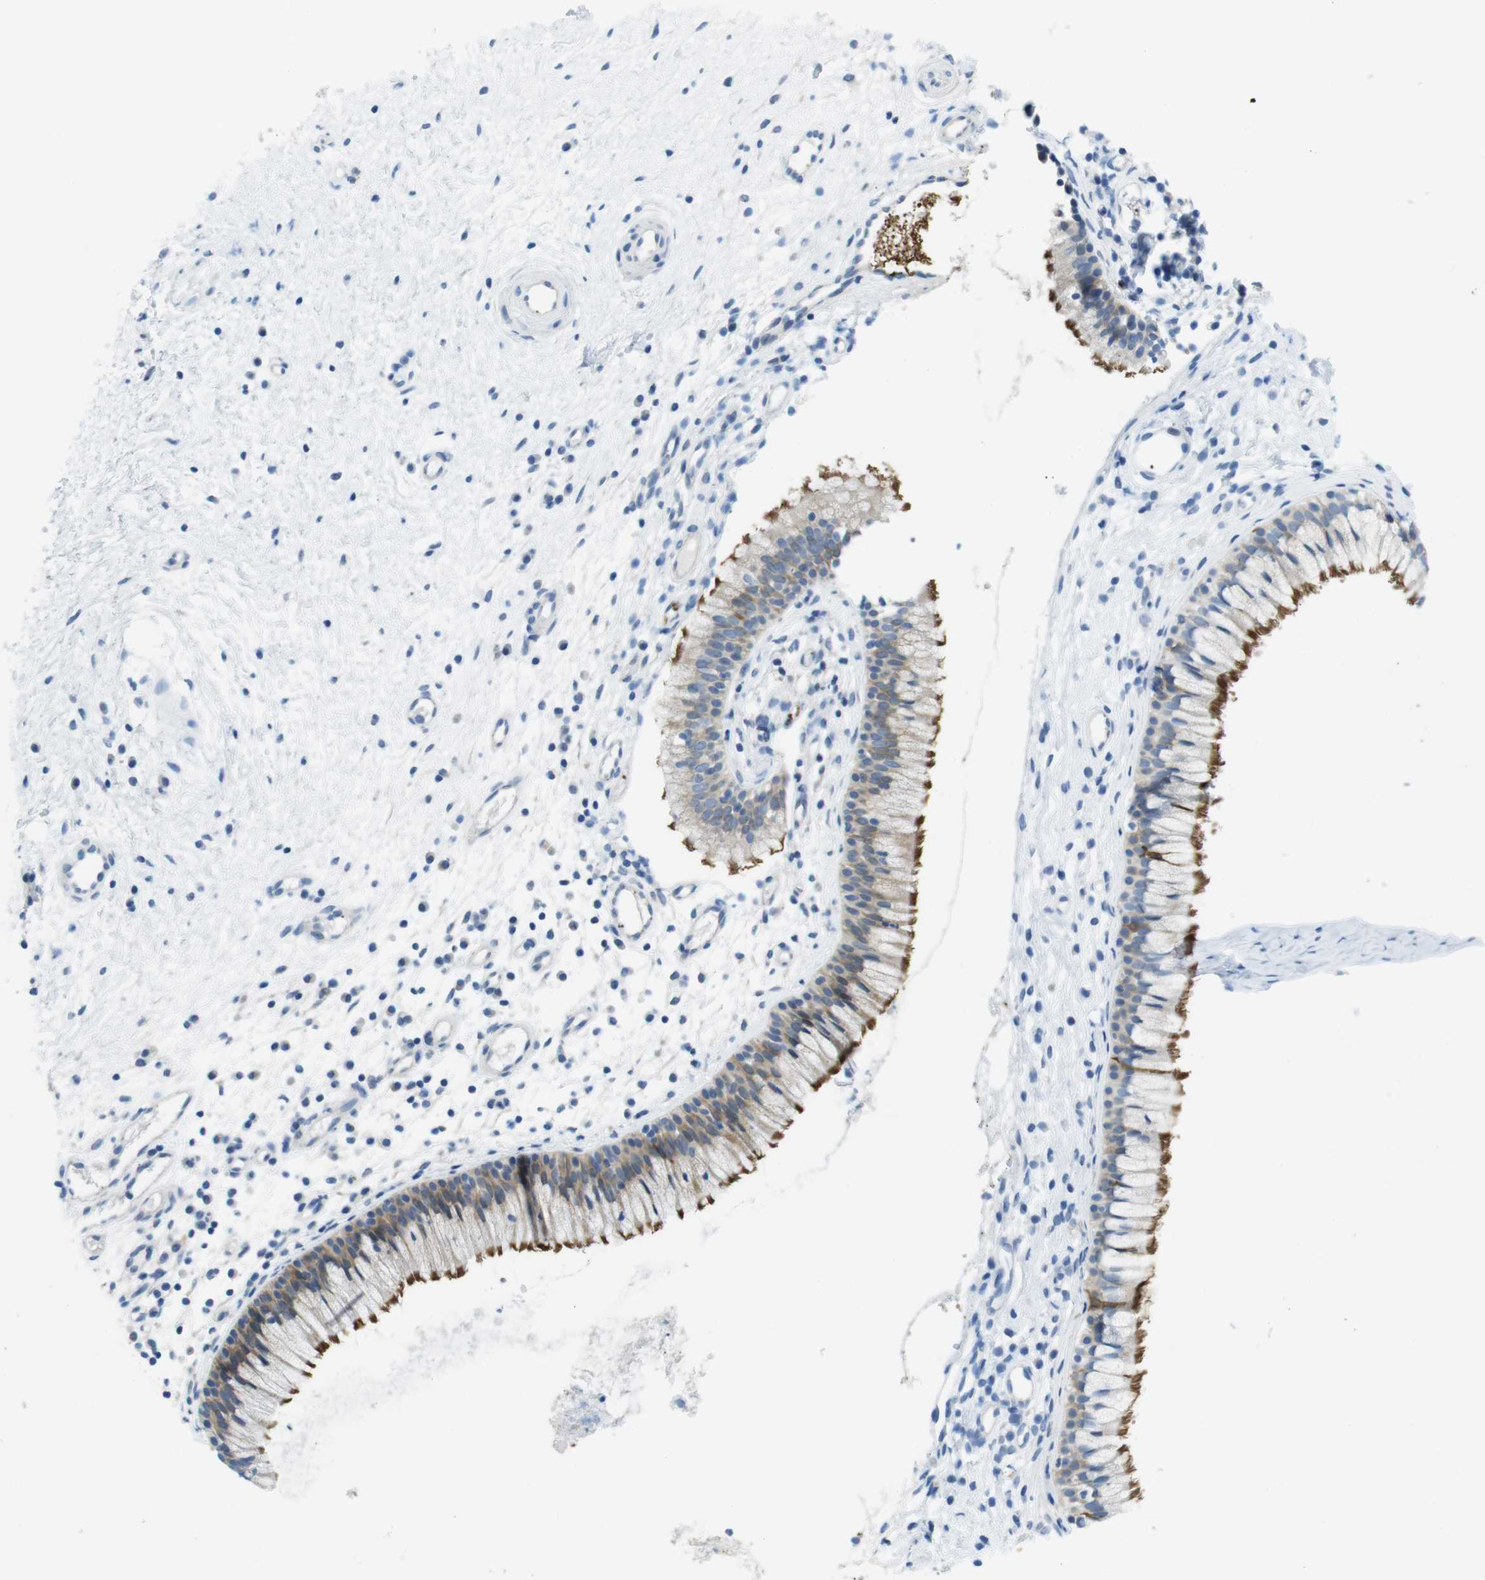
{"staining": {"intensity": "strong", "quantity": "25%-75%", "location": "cytoplasmic/membranous"}, "tissue": "nasopharynx", "cell_type": "Respiratory epithelial cells", "image_type": "normal", "snomed": [{"axis": "morphology", "description": "Normal tissue, NOS"}, {"axis": "topography", "description": "Nasopharynx"}], "caption": "DAB immunohistochemical staining of benign nasopharynx exhibits strong cytoplasmic/membranous protein expression in approximately 25%-75% of respiratory epithelial cells. The protein is shown in brown color, while the nuclei are stained blue.", "gene": "CASP2", "patient": {"sex": "male", "age": 21}}